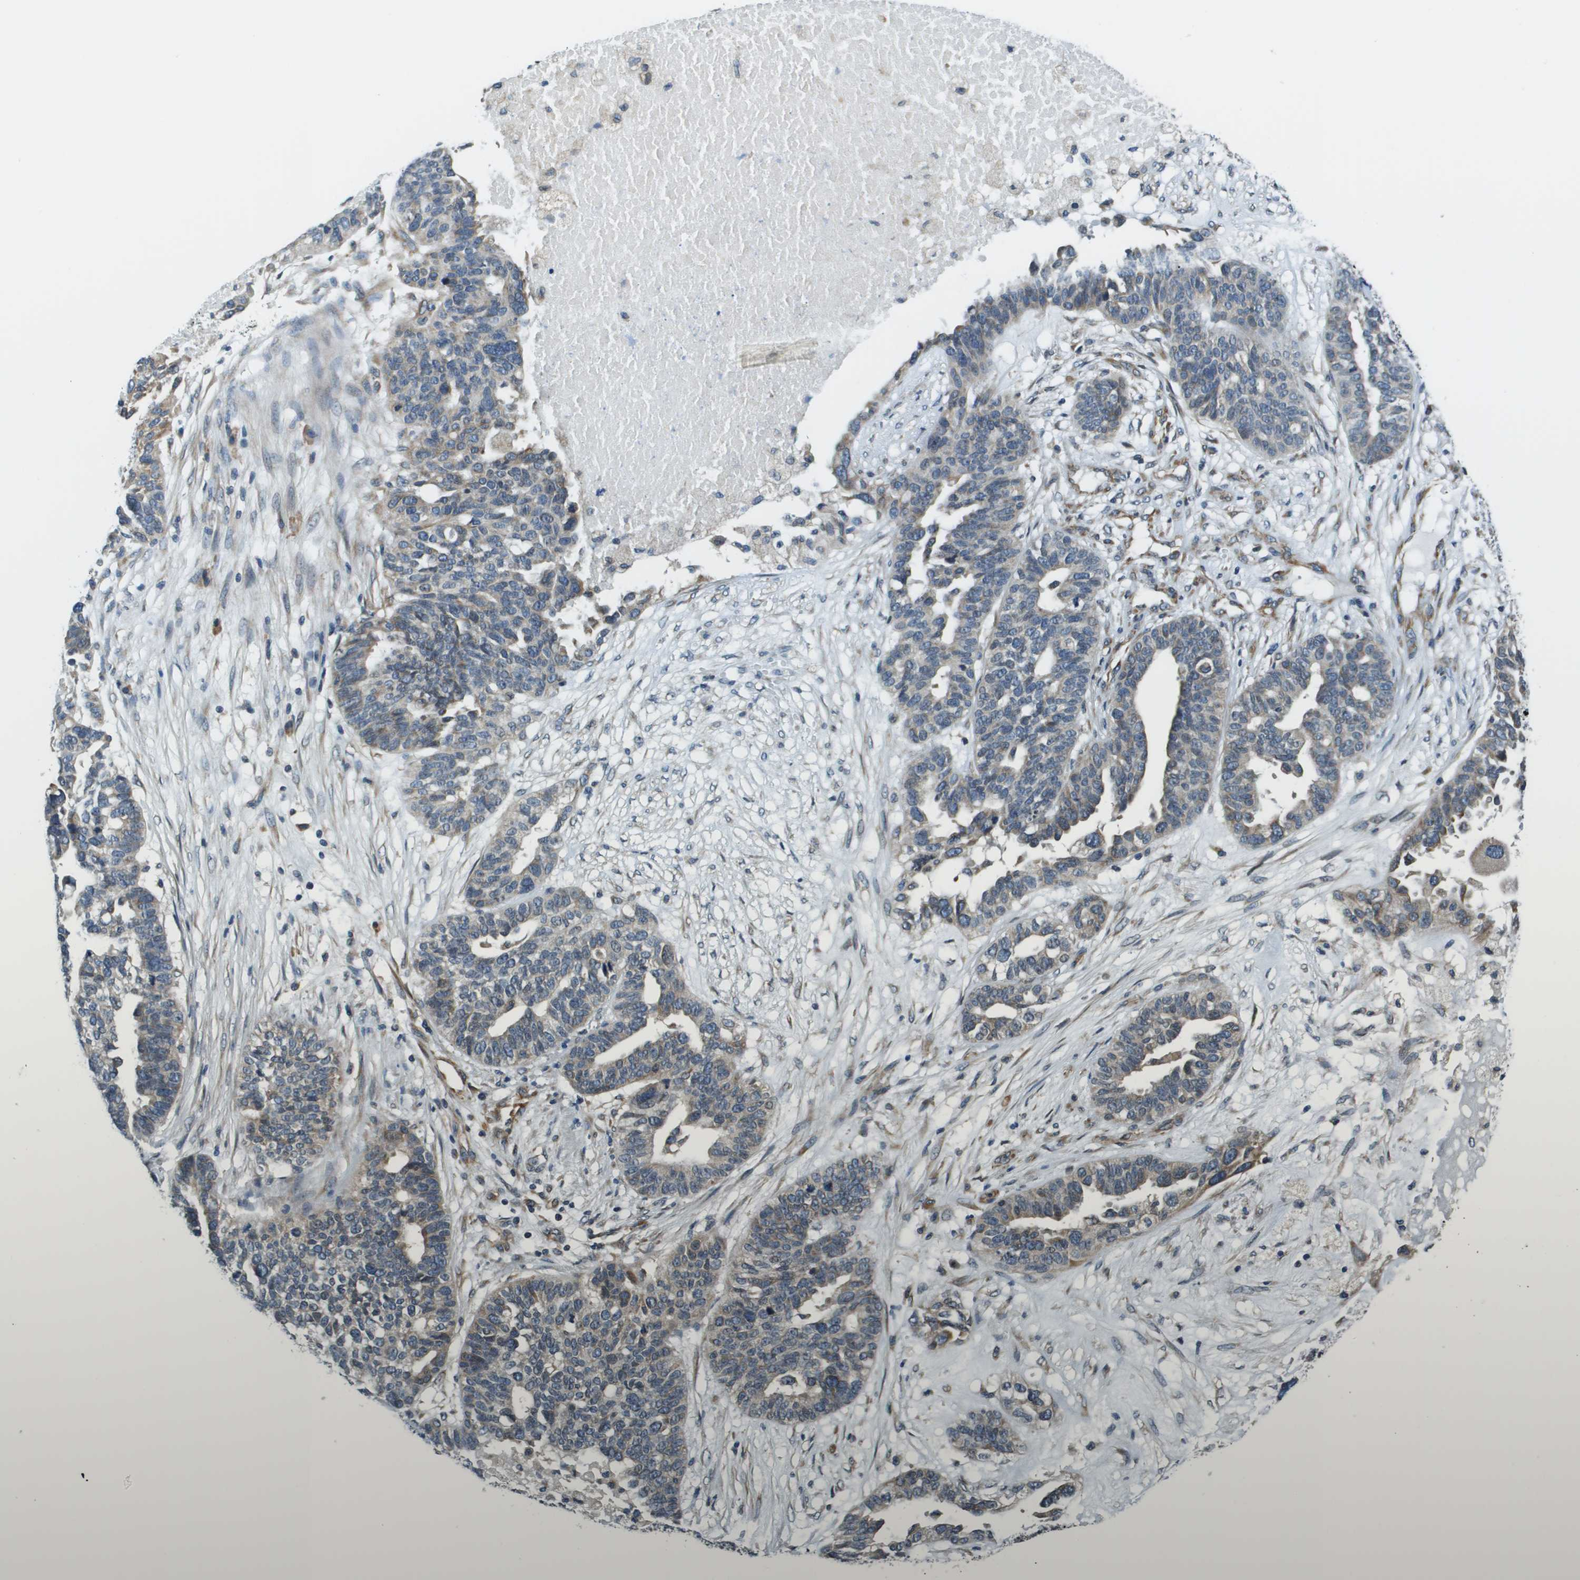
{"staining": {"intensity": "weak", "quantity": "25%-75%", "location": "cytoplasmic/membranous"}, "tissue": "ovarian cancer", "cell_type": "Tumor cells", "image_type": "cancer", "snomed": [{"axis": "morphology", "description": "Cystadenocarcinoma, serous, NOS"}, {"axis": "topography", "description": "Ovary"}], "caption": "A brown stain labels weak cytoplasmic/membranous positivity of a protein in ovarian cancer tumor cells.", "gene": "SEC62", "patient": {"sex": "female", "age": 59}}